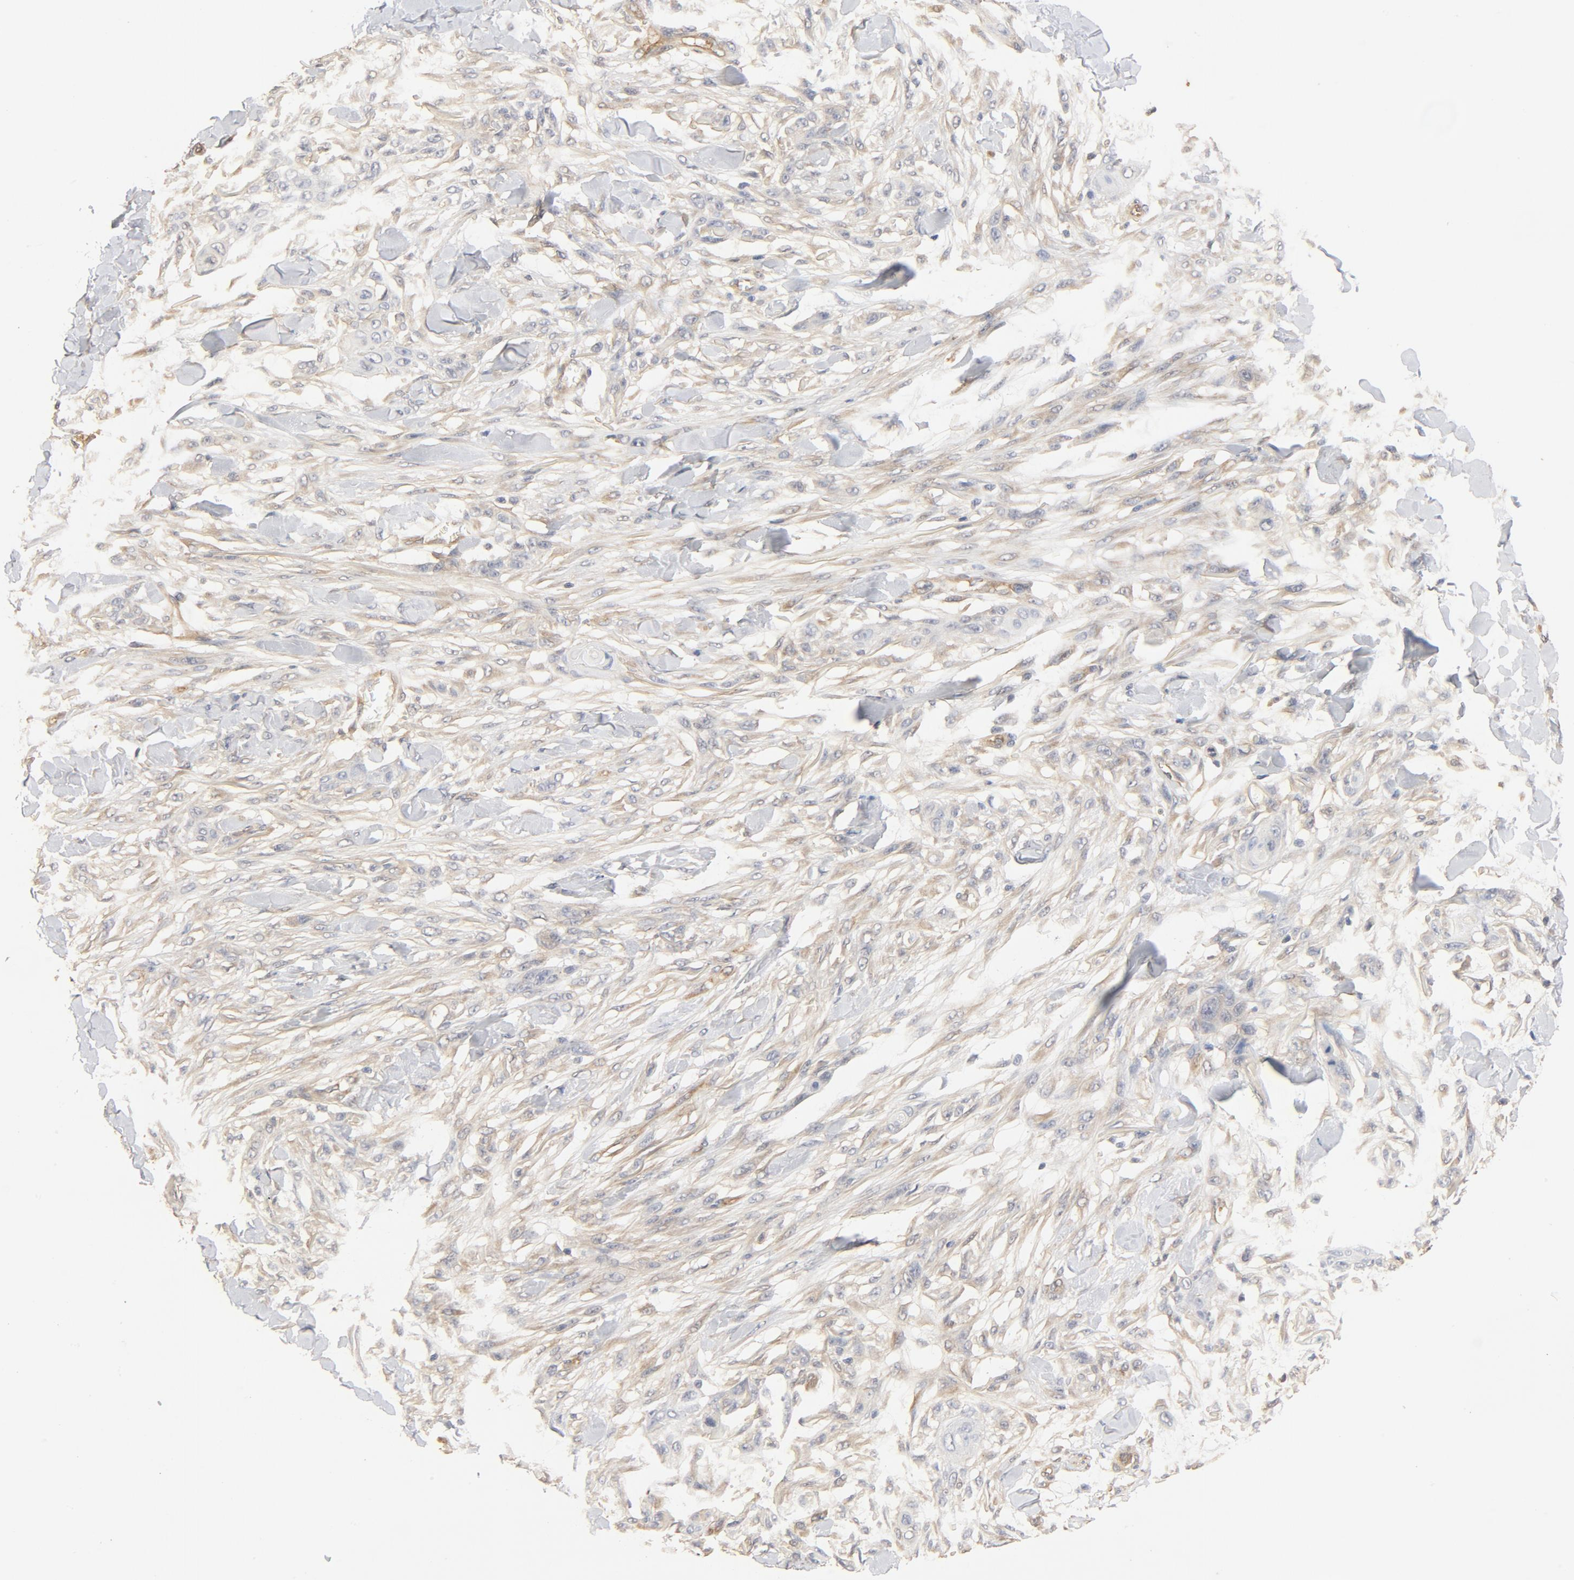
{"staining": {"intensity": "weak", "quantity": ">75%", "location": "cytoplasmic/membranous"}, "tissue": "skin cancer", "cell_type": "Tumor cells", "image_type": "cancer", "snomed": [{"axis": "morphology", "description": "Normal tissue, NOS"}, {"axis": "morphology", "description": "Squamous cell carcinoma, NOS"}, {"axis": "topography", "description": "Skin"}], "caption": "Human skin cancer stained with a protein marker displays weak staining in tumor cells.", "gene": "UBE2J1", "patient": {"sex": "female", "age": 59}}